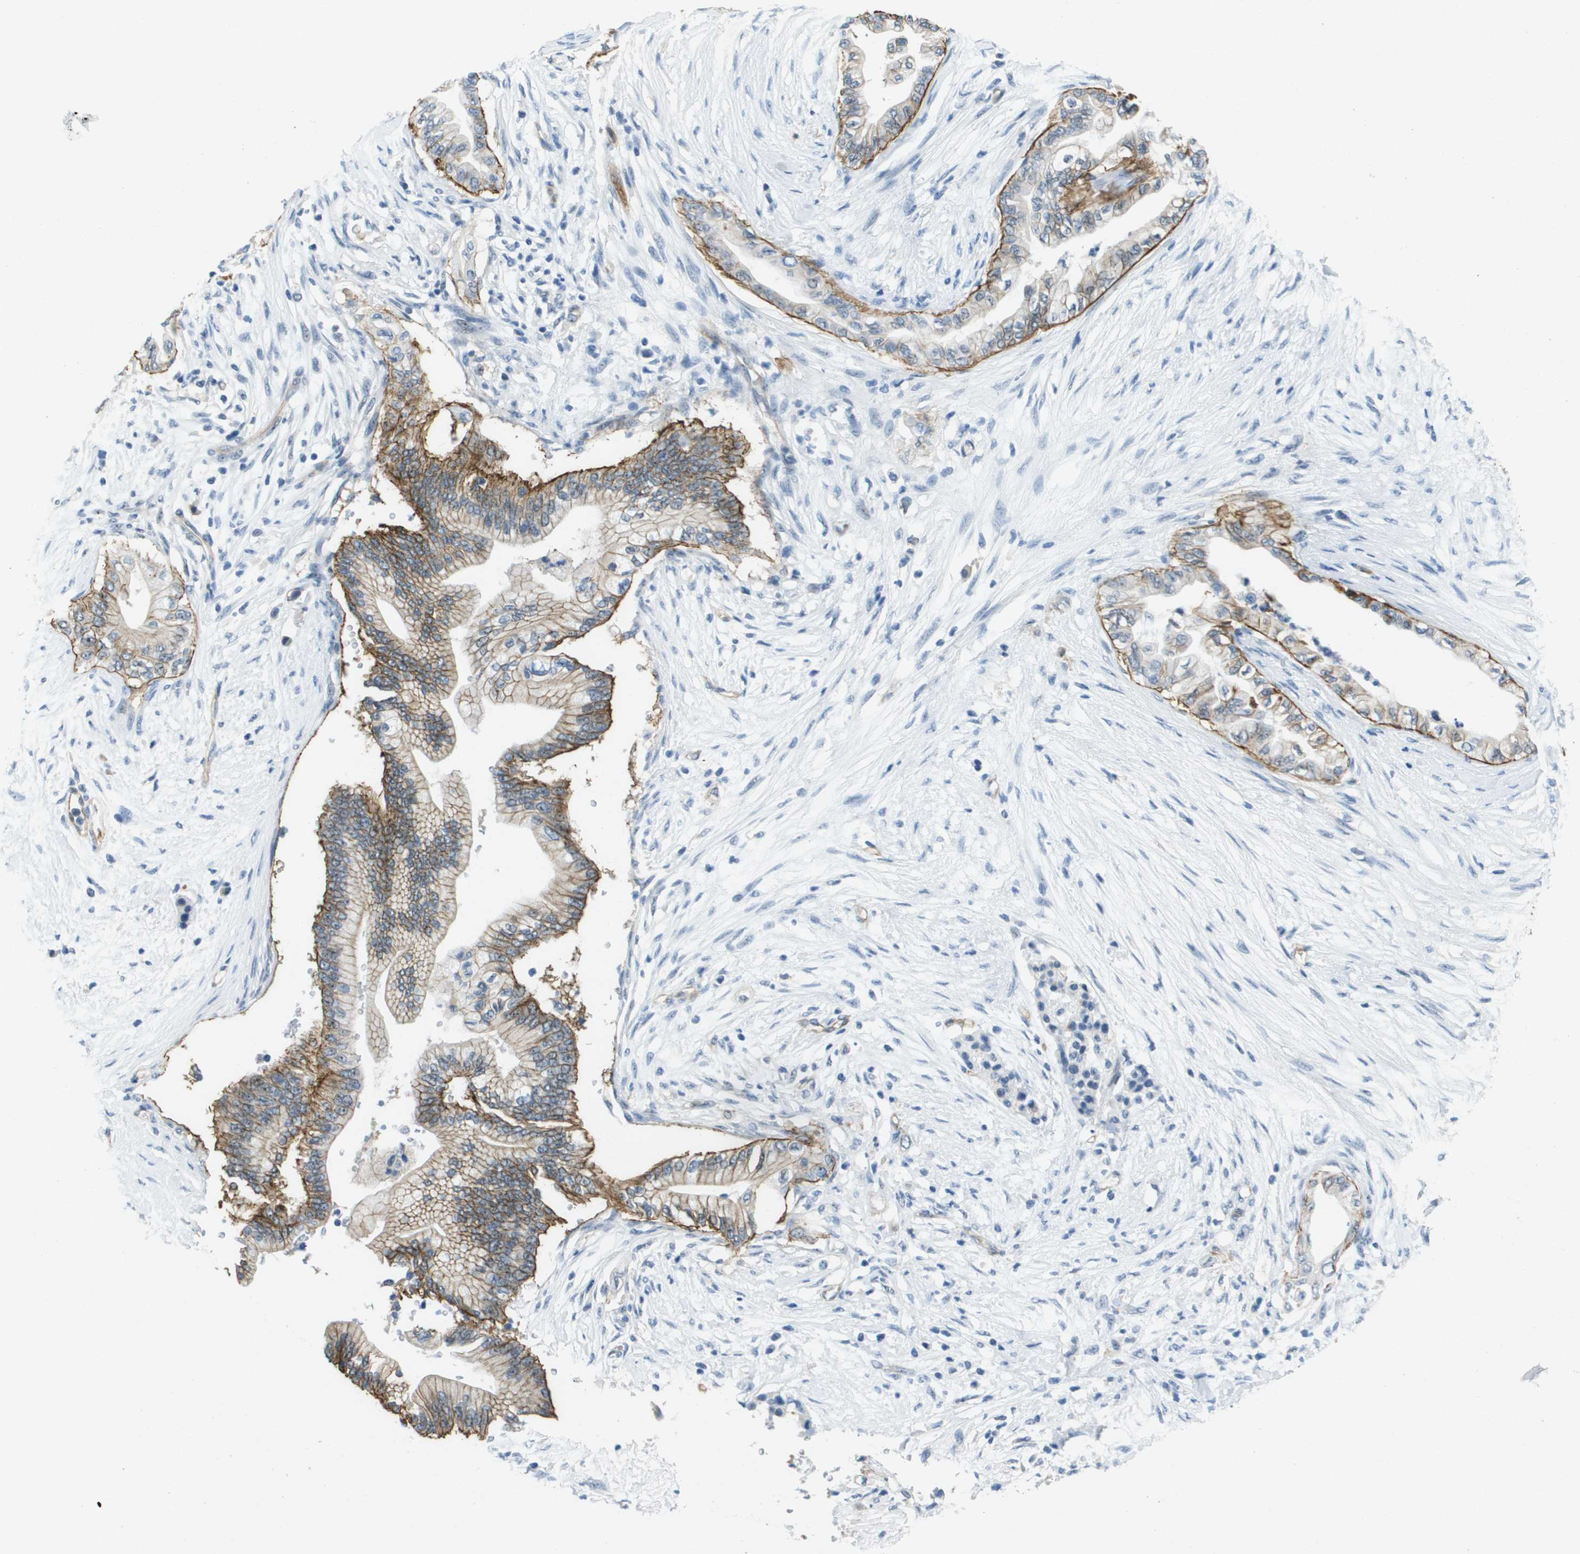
{"staining": {"intensity": "moderate", "quantity": ">75%", "location": "cytoplasmic/membranous"}, "tissue": "pancreatic cancer", "cell_type": "Tumor cells", "image_type": "cancer", "snomed": [{"axis": "morphology", "description": "Normal tissue, NOS"}, {"axis": "morphology", "description": "Adenocarcinoma, NOS"}, {"axis": "topography", "description": "Pancreas"}, {"axis": "topography", "description": "Duodenum"}], "caption": "Pancreatic adenocarcinoma was stained to show a protein in brown. There is medium levels of moderate cytoplasmic/membranous expression in about >75% of tumor cells. Using DAB (3,3'-diaminobenzidine) (brown) and hematoxylin (blue) stains, captured at high magnification using brightfield microscopy.", "gene": "ITGA6", "patient": {"sex": "female", "age": 60}}